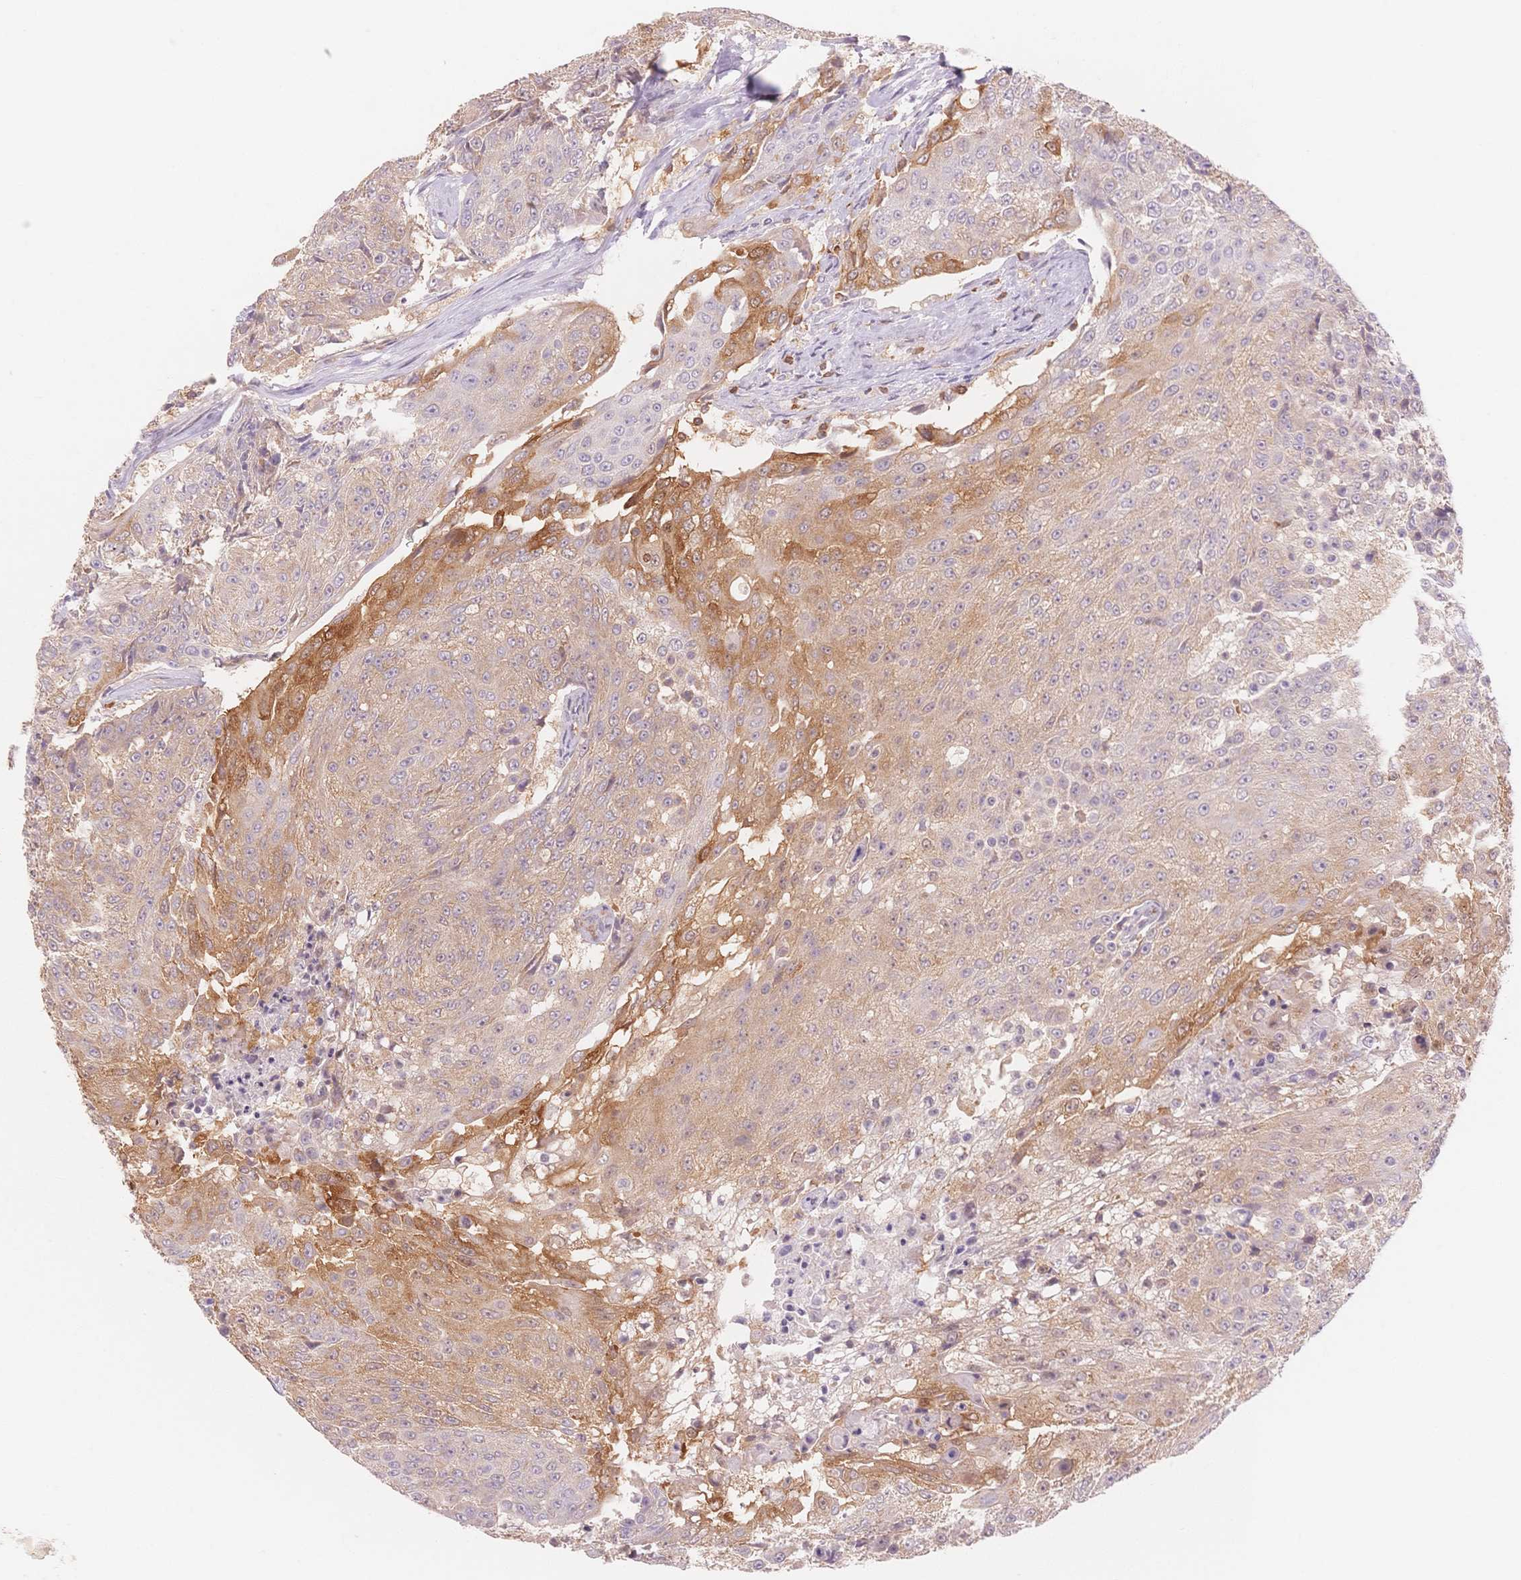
{"staining": {"intensity": "moderate", "quantity": "<25%", "location": "cytoplasmic/membranous"}, "tissue": "urothelial cancer", "cell_type": "Tumor cells", "image_type": "cancer", "snomed": [{"axis": "morphology", "description": "Urothelial carcinoma, High grade"}, {"axis": "topography", "description": "Urinary bladder"}], "caption": "High-magnification brightfield microscopy of urothelial carcinoma (high-grade) stained with DAB (3,3'-diaminobenzidine) (brown) and counterstained with hematoxylin (blue). tumor cells exhibit moderate cytoplasmic/membranous expression is seen in about<25% of cells.", "gene": "STK39", "patient": {"sex": "female", "age": 63}}